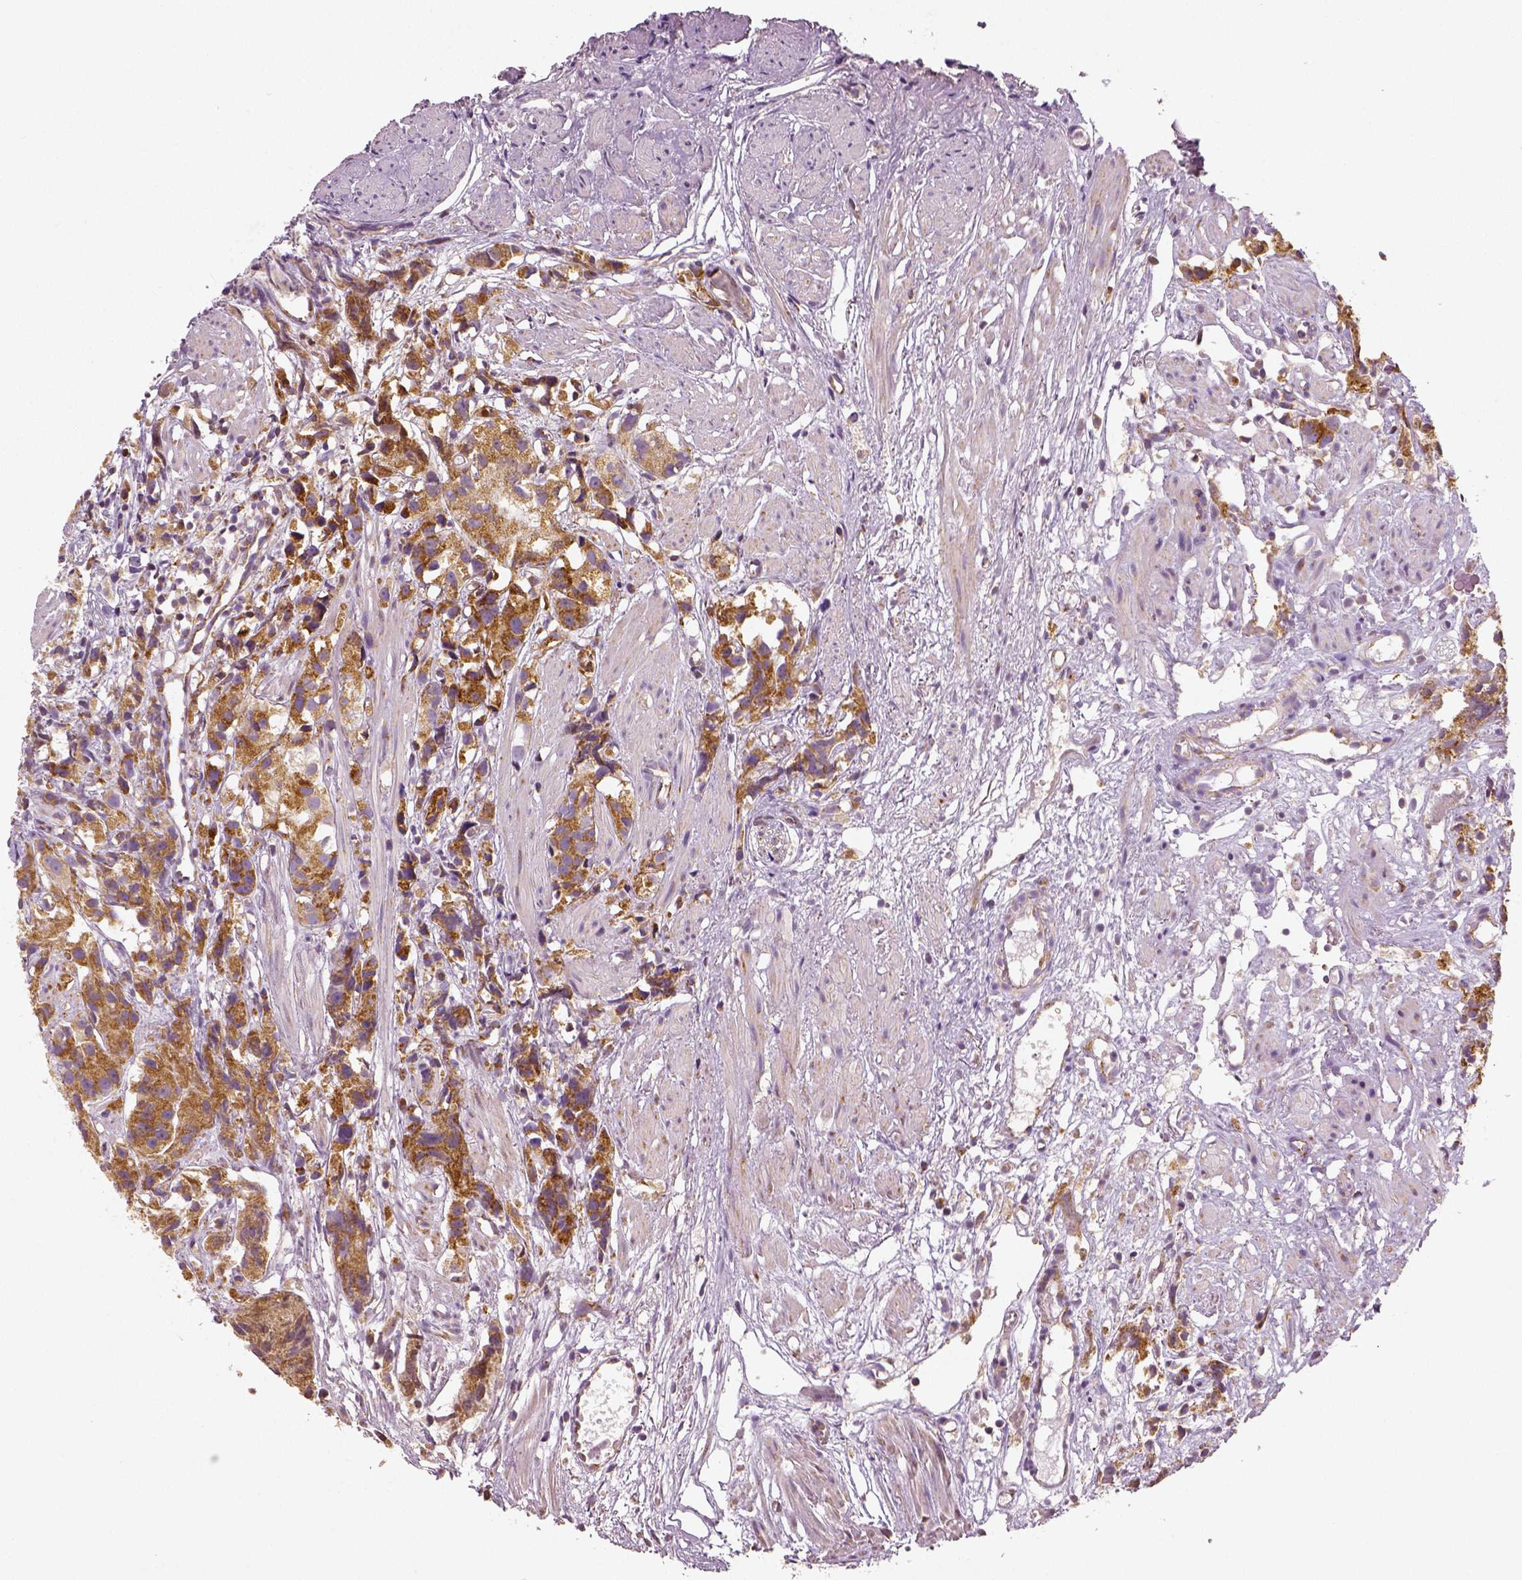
{"staining": {"intensity": "moderate", "quantity": ">75%", "location": "cytoplasmic/membranous"}, "tissue": "prostate cancer", "cell_type": "Tumor cells", "image_type": "cancer", "snomed": [{"axis": "morphology", "description": "Adenocarcinoma, High grade"}, {"axis": "topography", "description": "Prostate"}], "caption": "This histopathology image exhibits immunohistochemistry (IHC) staining of human prostate cancer, with medium moderate cytoplasmic/membranous positivity in about >75% of tumor cells.", "gene": "PGAM5", "patient": {"sex": "male", "age": 68}}